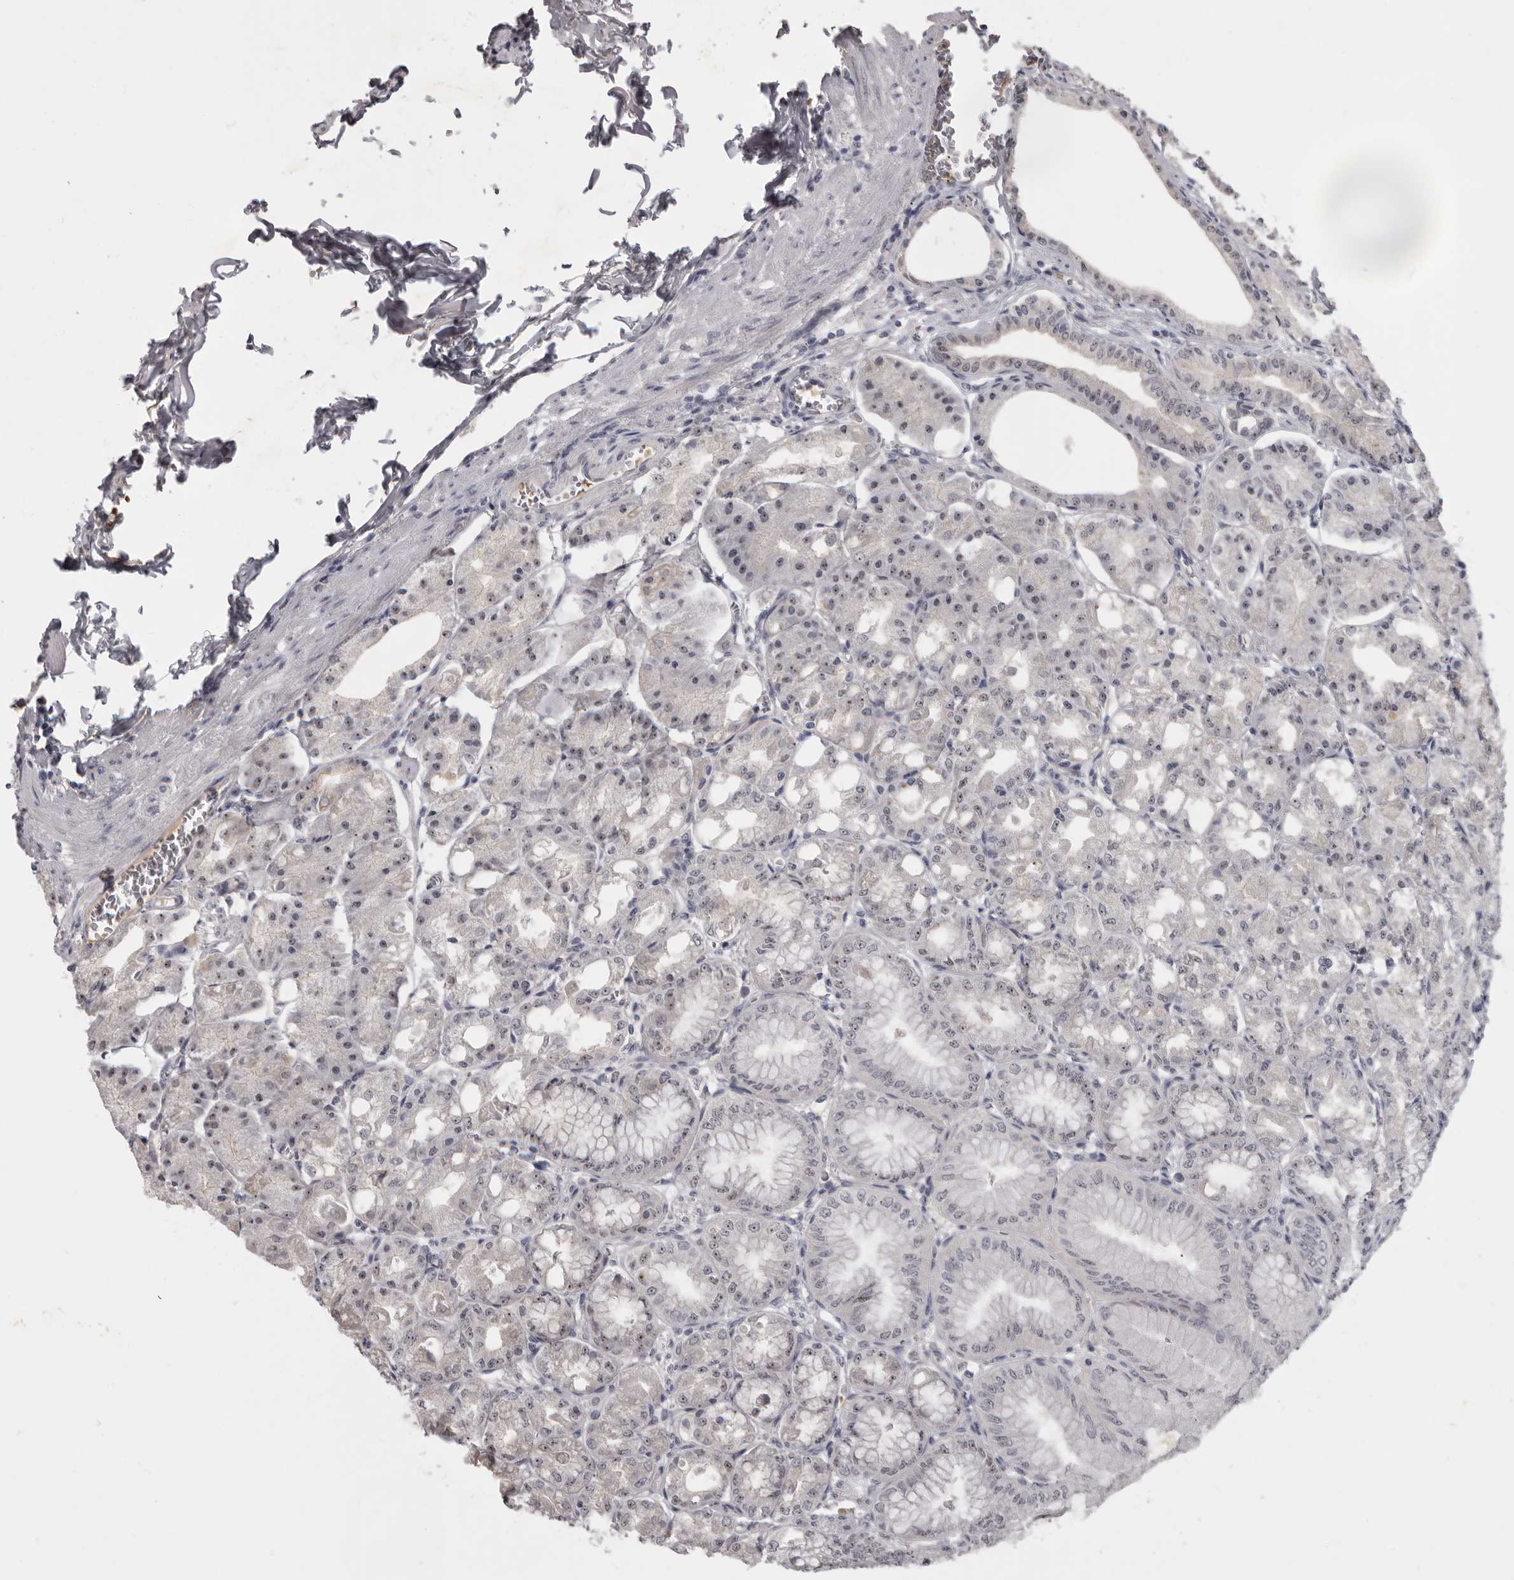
{"staining": {"intensity": "weak", "quantity": "<25%", "location": "nuclear"}, "tissue": "stomach", "cell_type": "Glandular cells", "image_type": "normal", "snomed": [{"axis": "morphology", "description": "Normal tissue, NOS"}, {"axis": "topography", "description": "Stomach, lower"}], "caption": "Immunohistochemistry image of normal stomach stained for a protein (brown), which displays no staining in glandular cells. (Stains: DAB (3,3'-diaminobenzidine) immunohistochemistry with hematoxylin counter stain, Microscopy: brightfield microscopy at high magnification).", "gene": "MRTO4", "patient": {"sex": "male", "age": 71}}